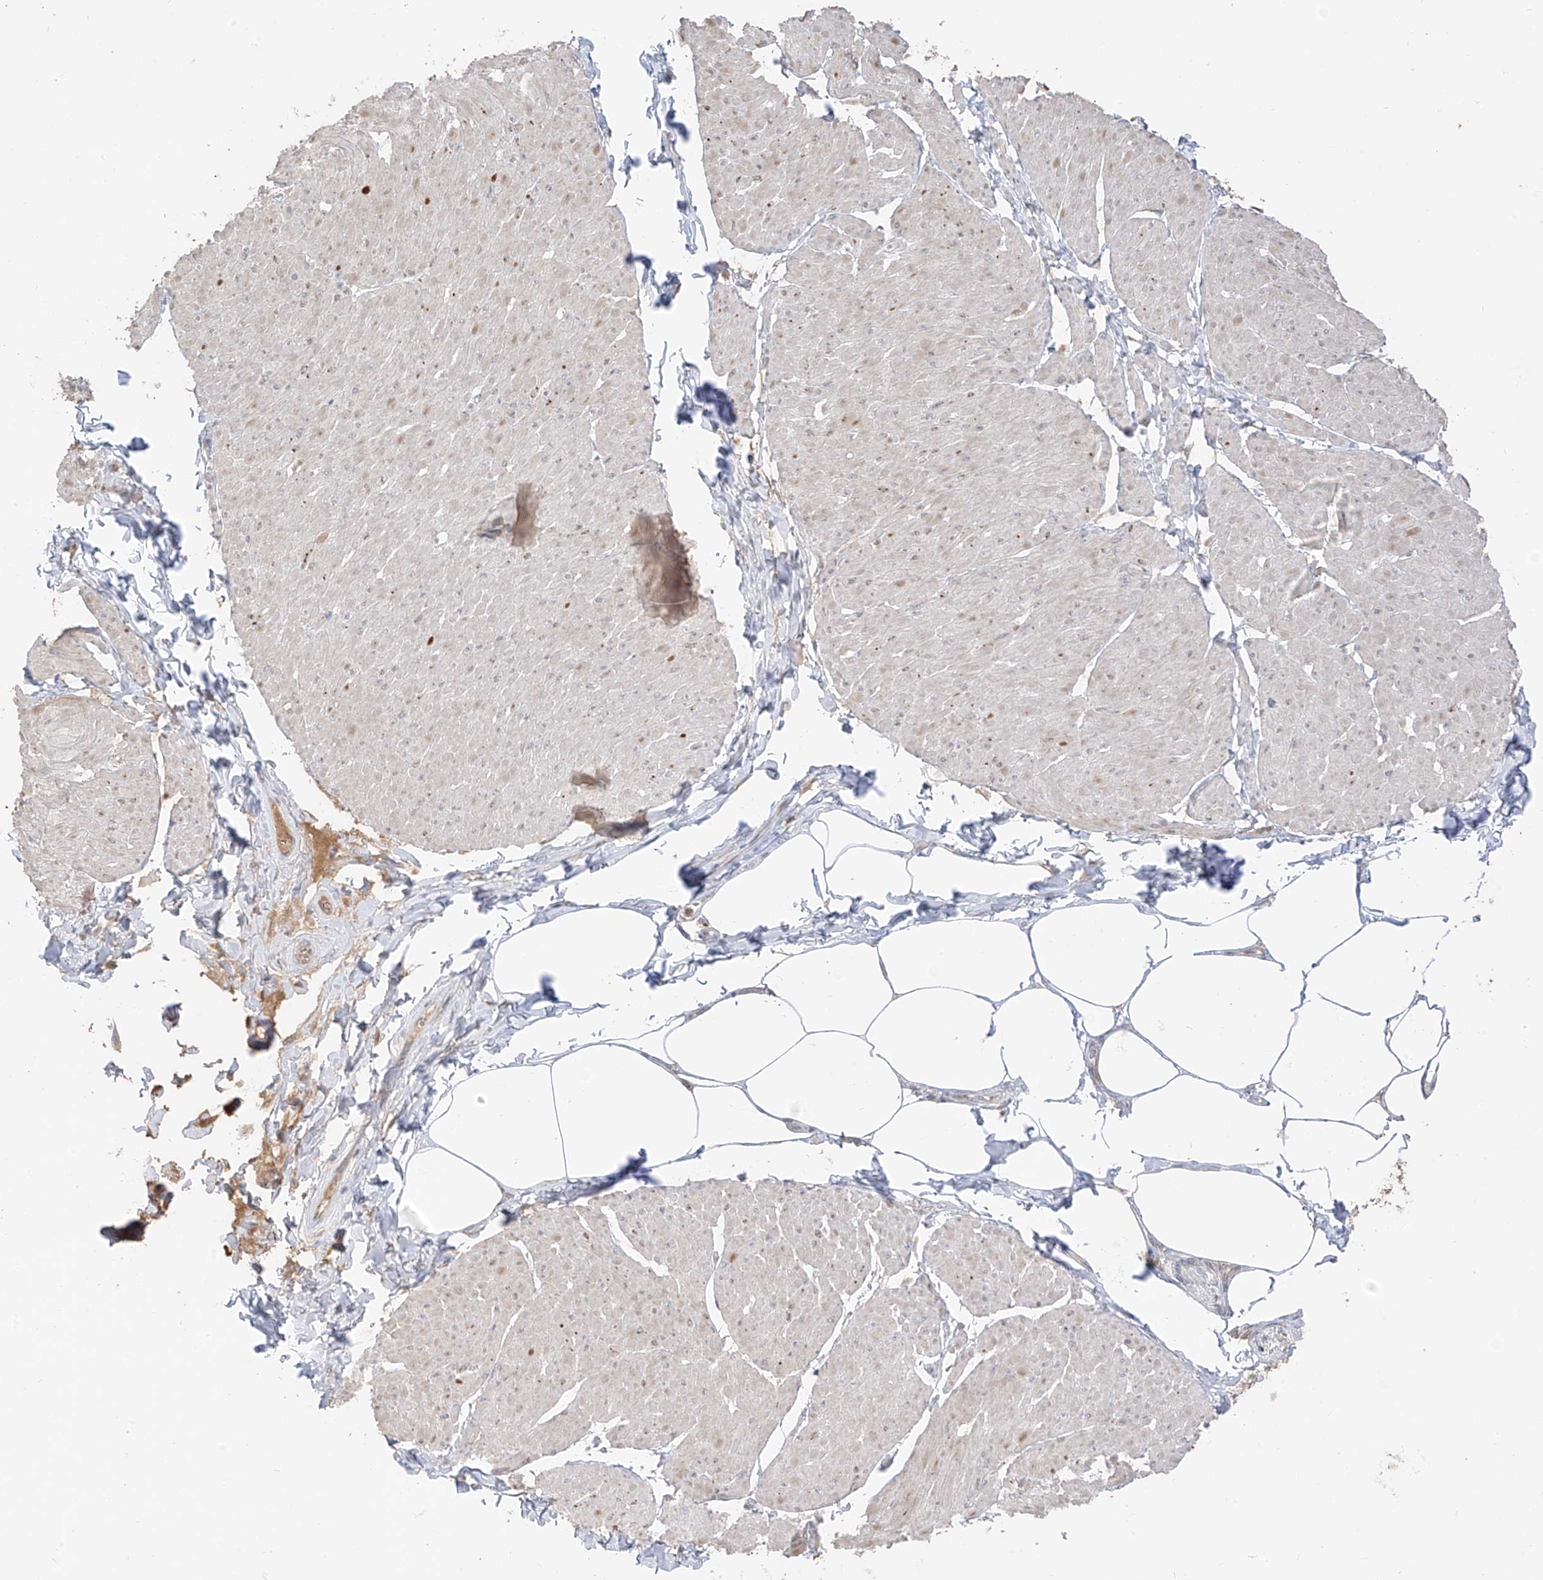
{"staining": {"intensity": "weak", "quantity": "<25%", "location": "cytoplasmic/membranous"}, "tissue": "smooth muscle", "cell_type": "Smooth muscle cells", "image_type": "normal", "snomed": [{"axis": "morphology", "description": "Urothelial carcinoma, High grade"}, {"axis": "topography", "description": "Urinary bladder"}], "caption": "The IHC micrograph has no significant staining in smooth muscle cells of smooth muscle. (Immunohistochemistry (ihc), brightfield microscopy, high magnification).", "gene": "COLGALT2", "patient": {"sex": "male", "age": 46}}